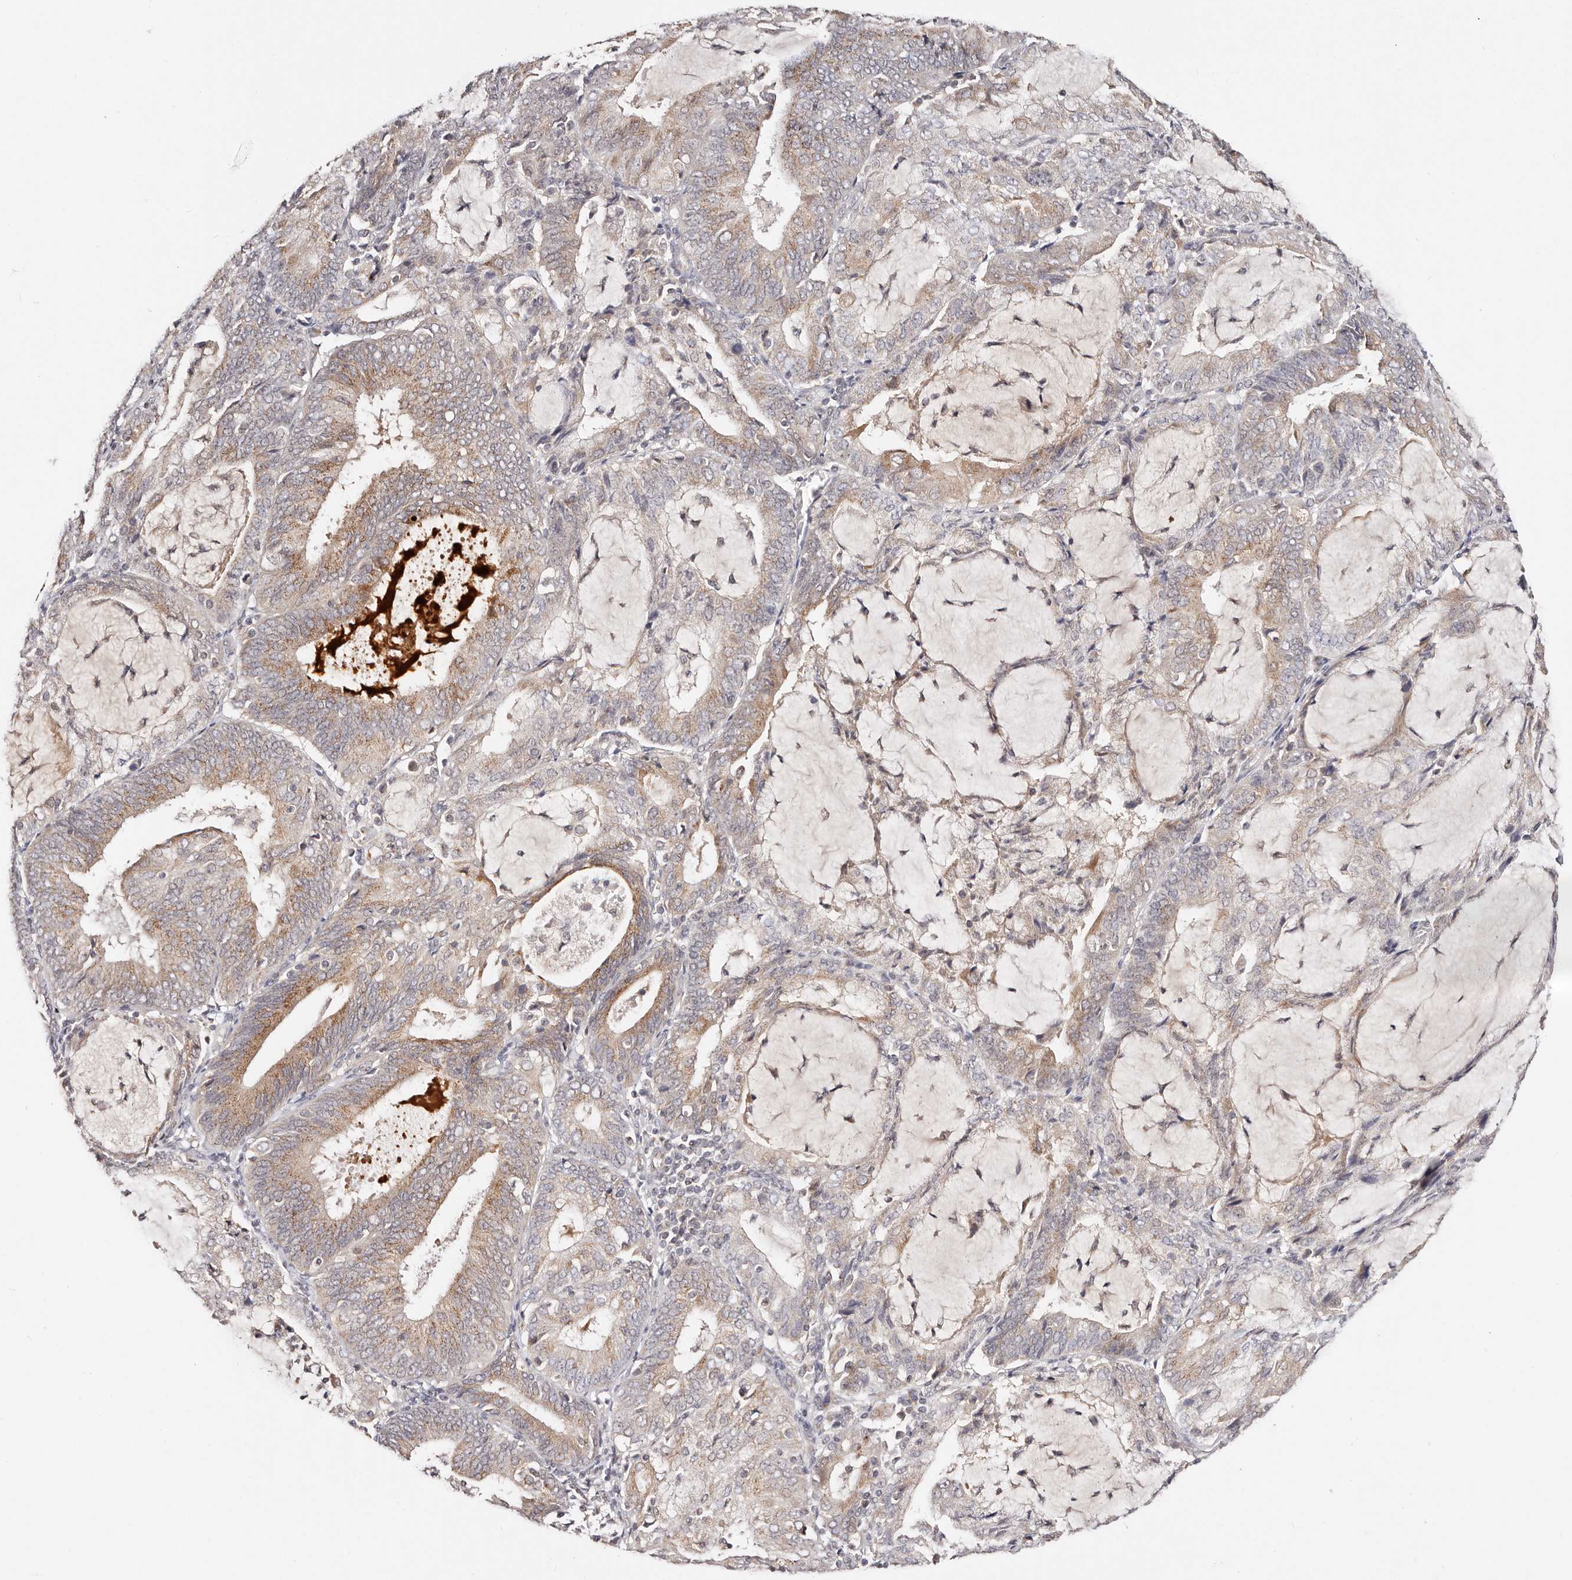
{"staining": {"intensity": "moderate", "quantity": "25%-75%", "location": "cytoplasmic/membranous"}, "tissue": "endometrial cancer", "cell_type": "Tumor cells", "image_type": "cancer", "snomed": [{"axis": "morphology", "description": "Adenocarcinoma, NOS"}, {"axis": "topography", "description": "Endometrium"}], "caption": "Protein staining of adenocarcinoma (endometrial) tissue displays moderate cytoplasmic/membranous staining in about 25%-75% of tumor cells.", "gene": "VIPAS39", "patient": {"sex": "female", "age": 81}}